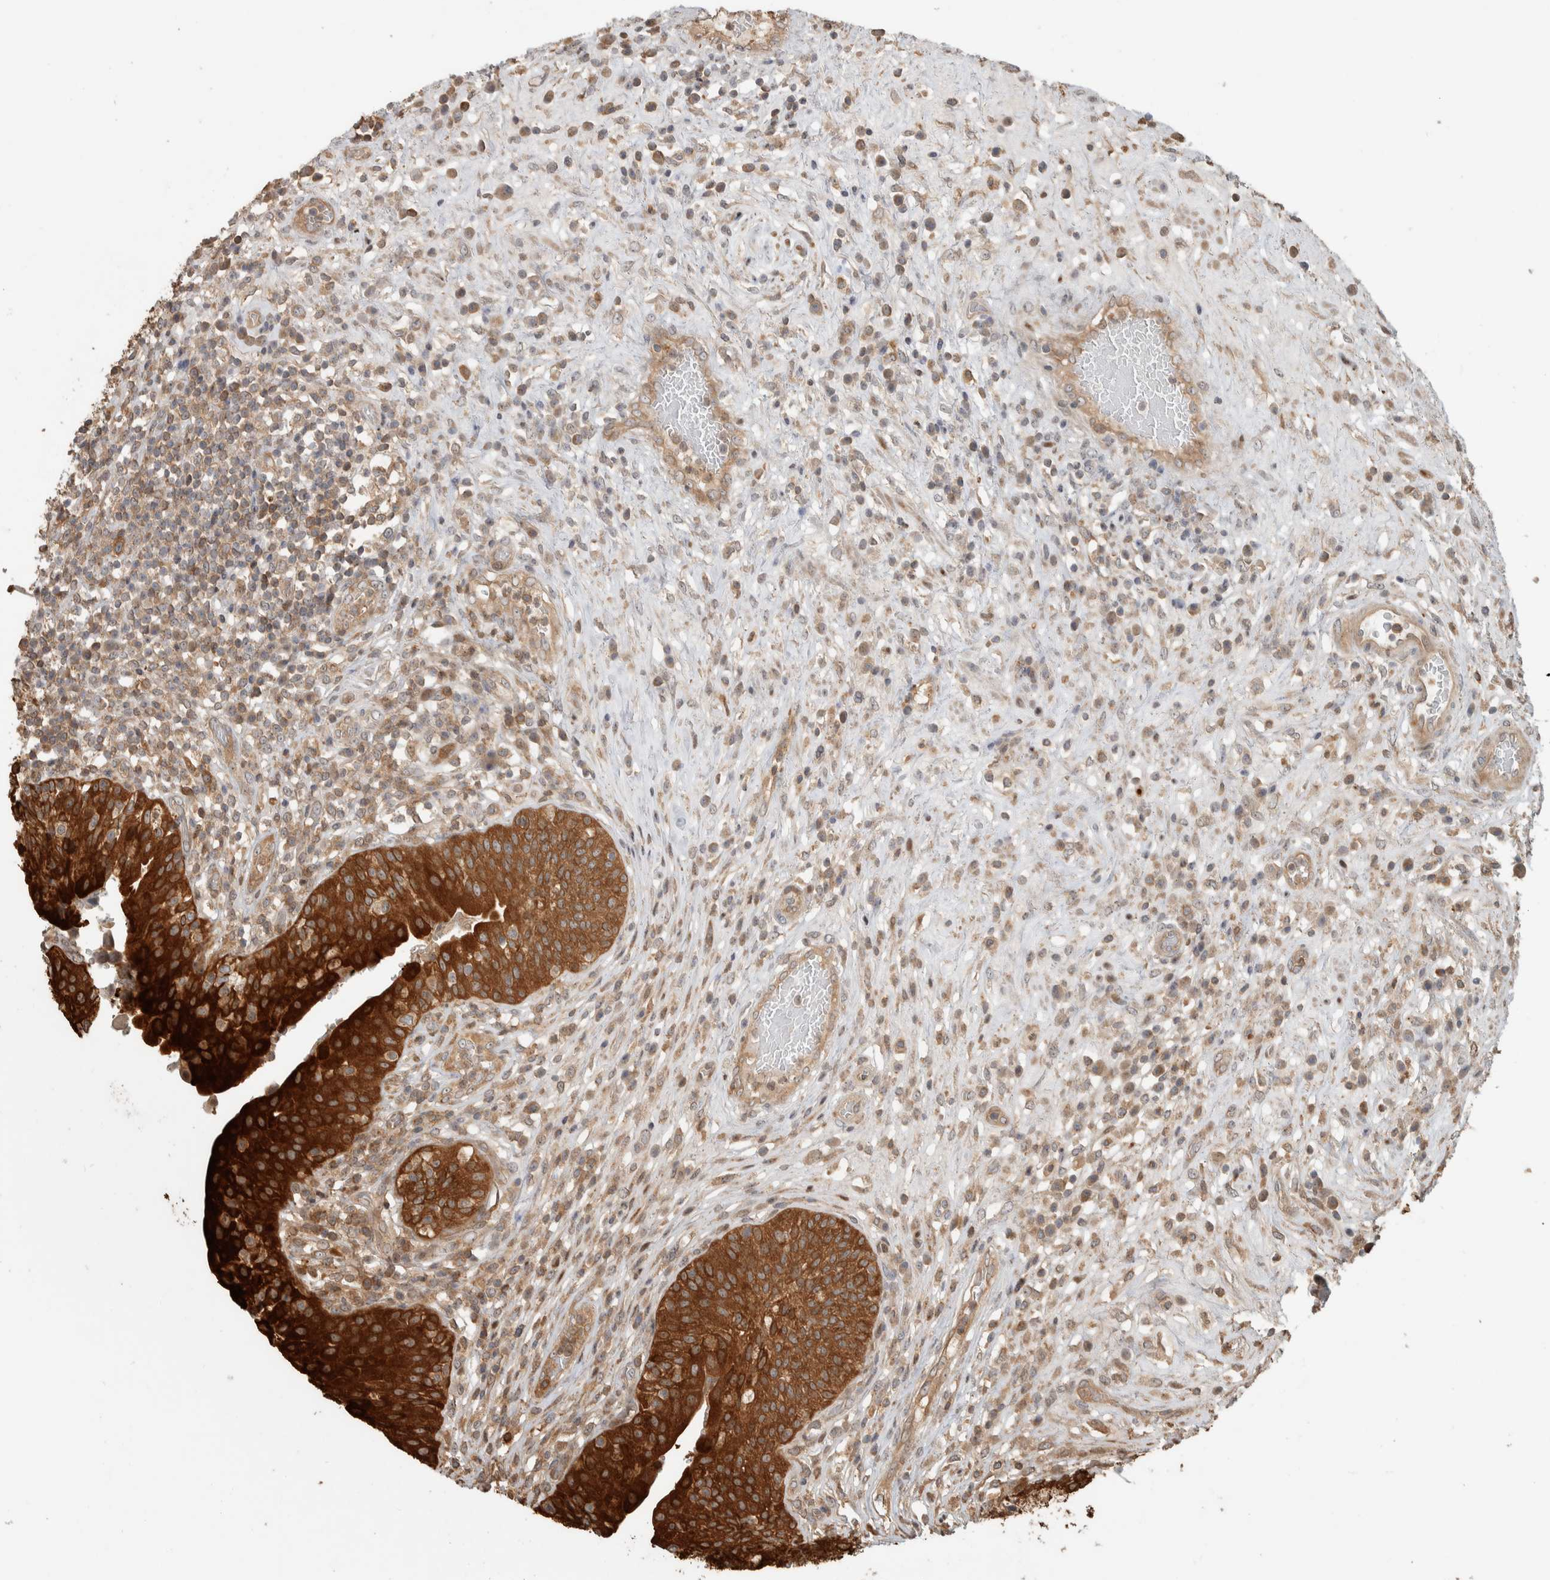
{"staining": {"intensity": "strong", "quantity": ">75%", "location": "cytoplasmic/membranous"}, "tissue": "urinary bladder", "cell_type": "Urothelial cells", "image_type": "normal", "snomed": [{"axis": "morphology", "description": "Normal tissue, NOS"}, {"axis": "topography", "description": "Urinary bladder"}], "caption": "Immunohistochemical staining of benign urinary bladder displays high levels of strong cytoplasmic/membranous positivity in about >75% of urothelial cells. Nuclei are stained in blue.", "gene": "CNTROB", "patient": {"sex": "female", "age": 62}}